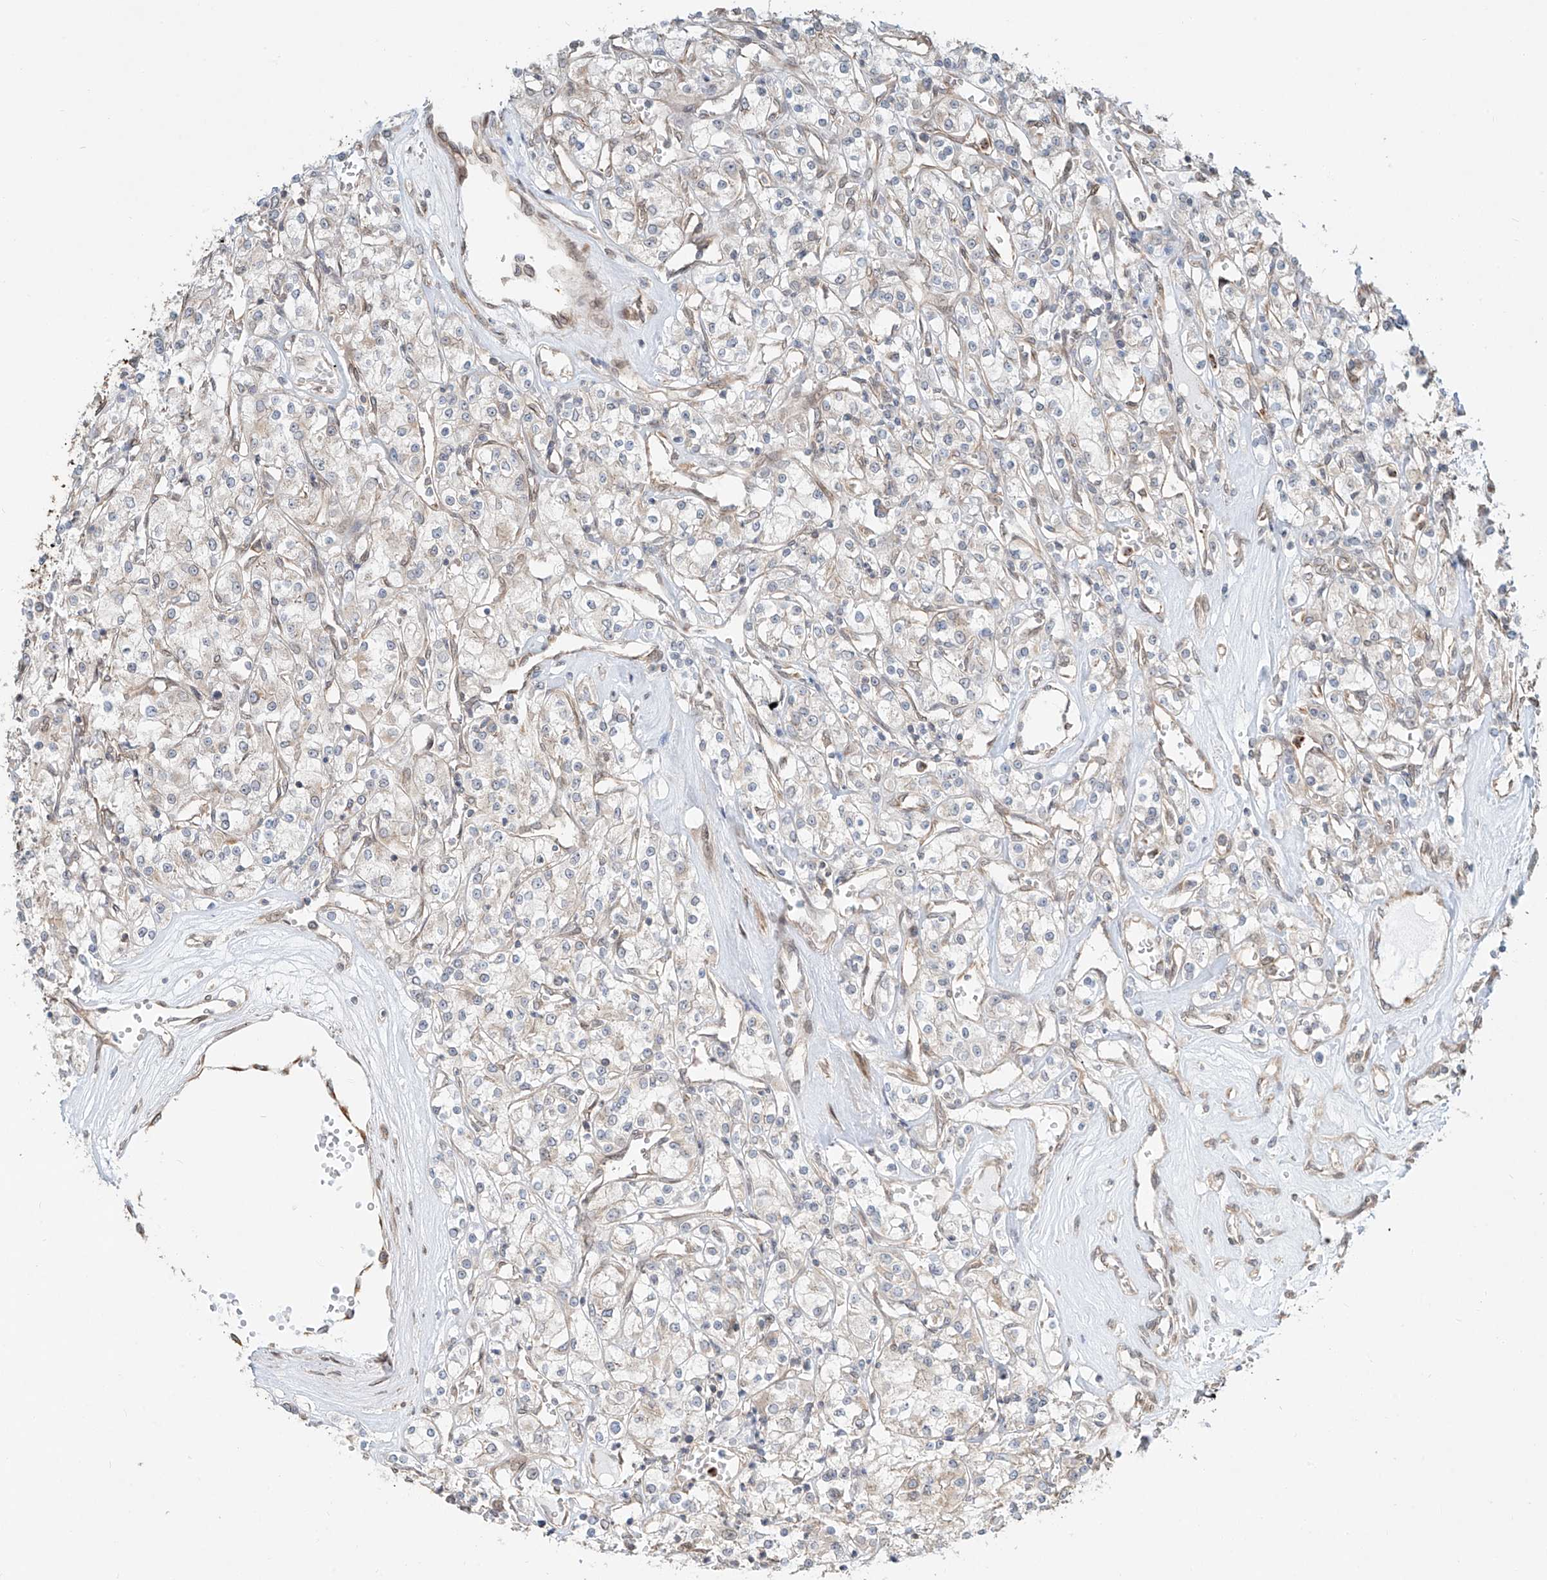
{"staining": {"intensity": "negative", "quantity": "none", "location": "none"}, "tissue": "renal cancer", "cell_type": "Tumor cells", "image_type": "cancer", "snomed": [{"axis": "morphology", "description": "Adenocarcinoma, NOS"}, {"axis": "topography", "description": "Kidney"}], "caption": "Protein analysis of adenocarcinoma (renal) demonstrates no significant staining in tumor cells.", "gene": "CEP162", "patient": {"sex": "female", "age": 59}}